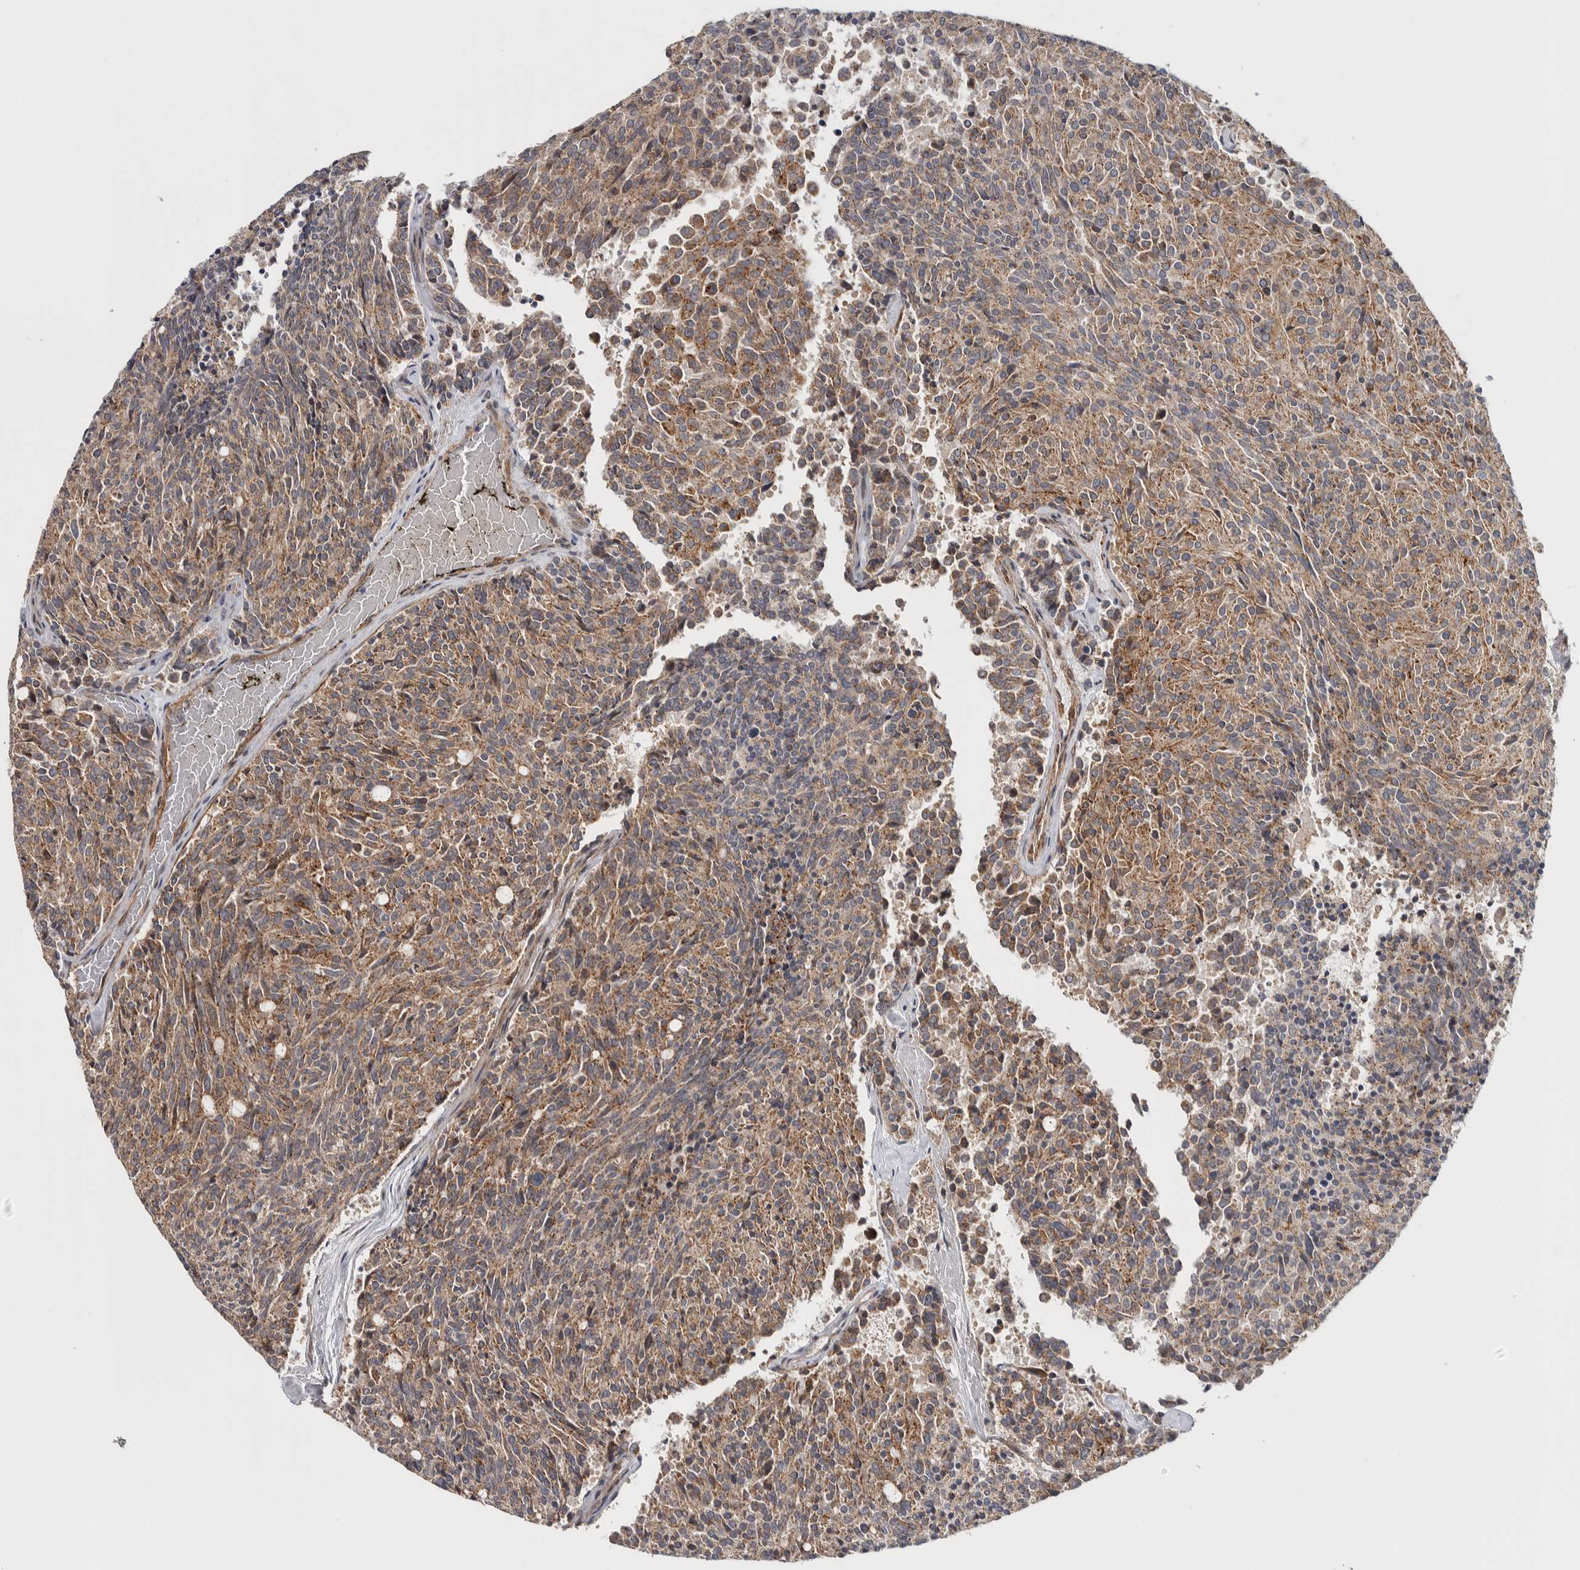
{"staining": {"intensity": "moderate", "quantity": ">75%", "location": "cytoplasmic/membranous"}, "tissue": "carcinoid", "cell_type": "Tumor cells", "image_type": "cancer", "snomed": [{"axis": "morphology", "description": "Carcinoid, malignant, NOS"}, {"axis": "topography", "description": "Pancreas"}], "caption": "A histopathology image showing moderate cytoplasmic/membranous positivity in about >75% of tumor cells in malignant carcinoid, as visualized by brown immunohistochemical staining.", "gene": "CHMP4C", "patient": {"sex": "female", "age": 54}}